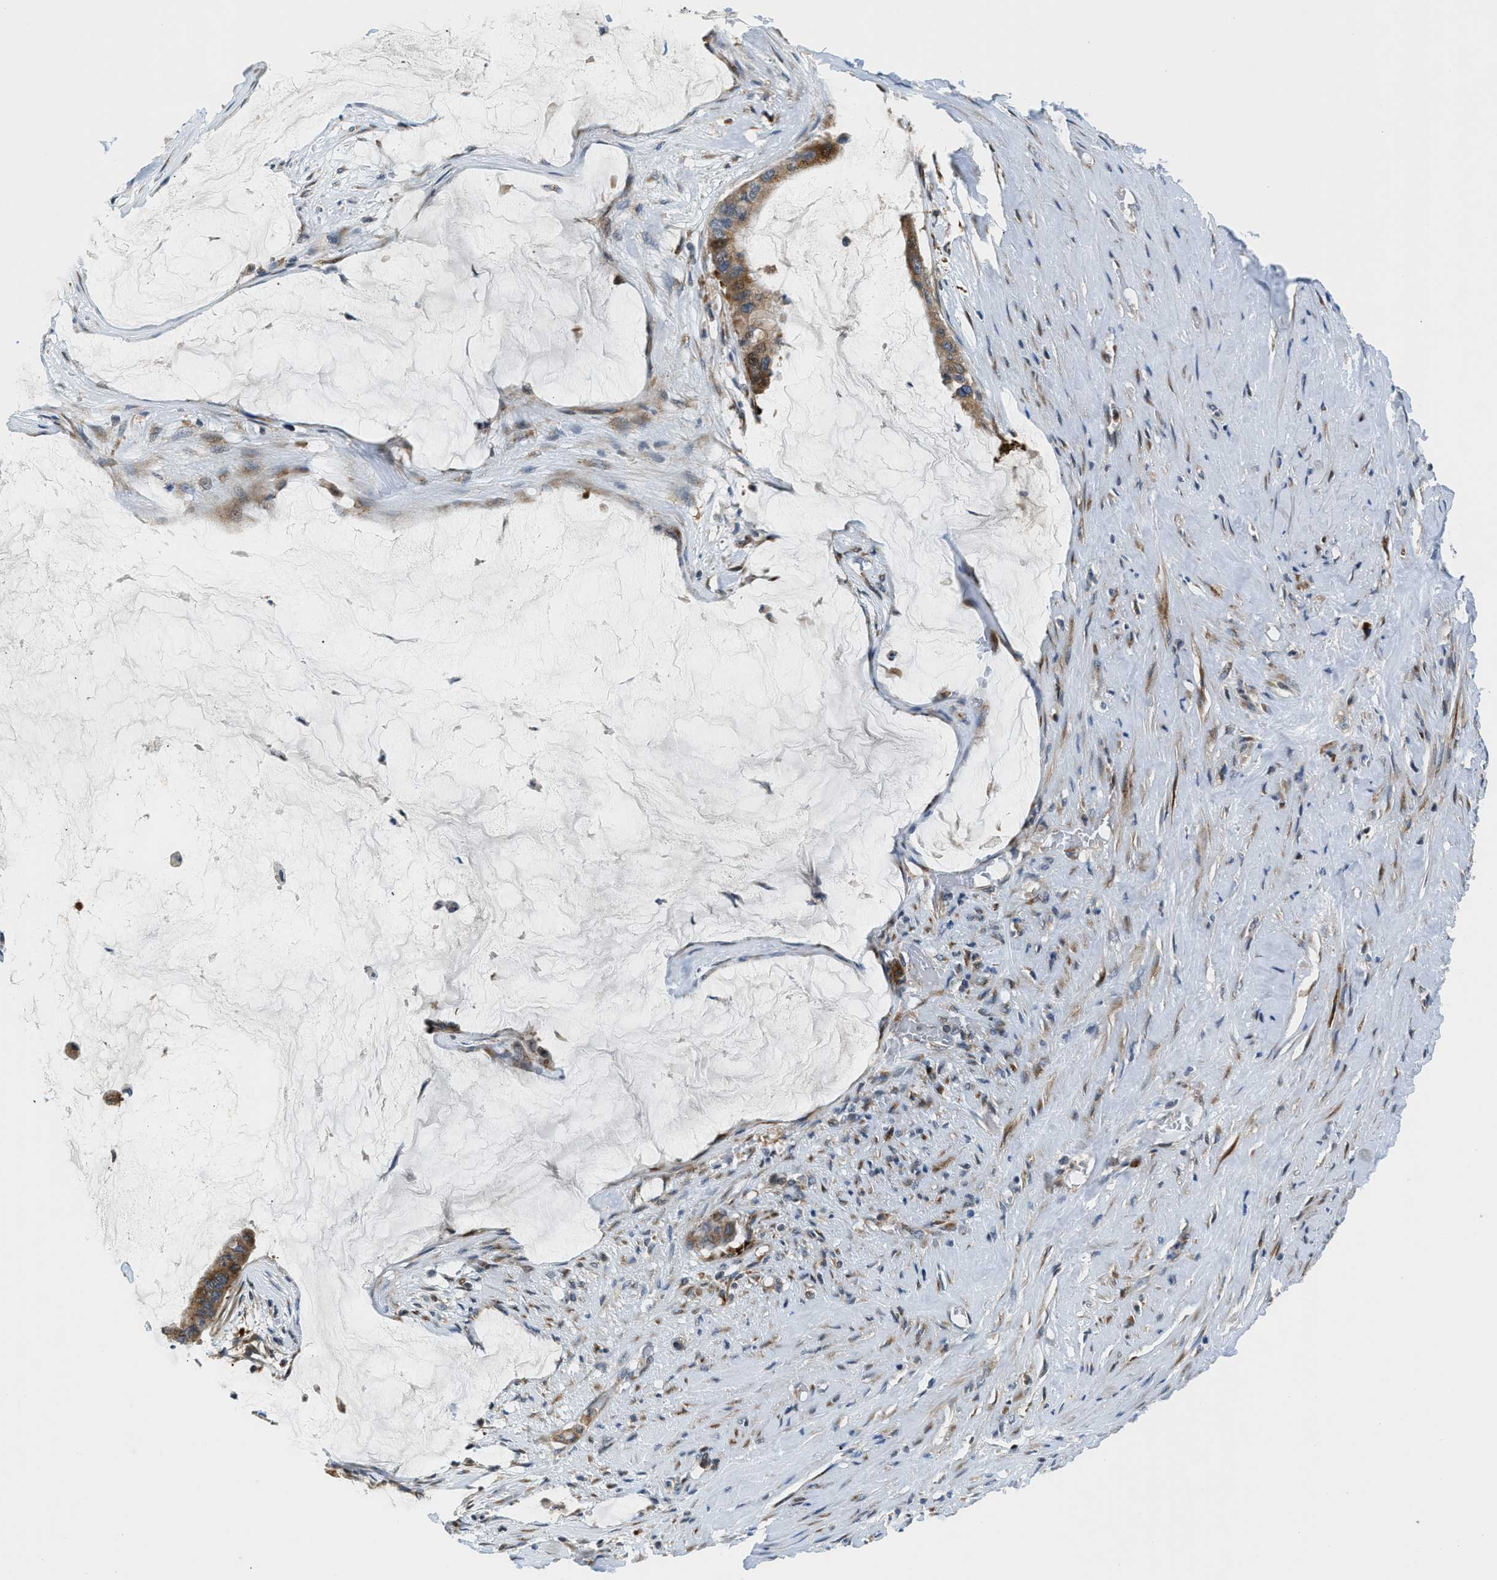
{"staining": {"intensity": "moderate", "quantity": ">75%", "location": "cytoplasmic/membranous"}, "tissue": "pancreatic cancer", "cell_type": "Tumor cells", "image_type": "cancer", "snomed": [{"axis": "morphology", "description": "Adenocarcinoma, NOS"}, {"axis": "topography", "description": "Pancreas"}], "caption": "The histopathology image exhibits immunohistochemical staining of pancreatic cancer. There is moderate cytoplasmic/membranous positivity is identified in approximately >75% of tumor cells. (Brightfield microscopy of DAB IHC at high magnification).", "gene": "FUT8", "patient": {"sex": "male", "age": 41}}